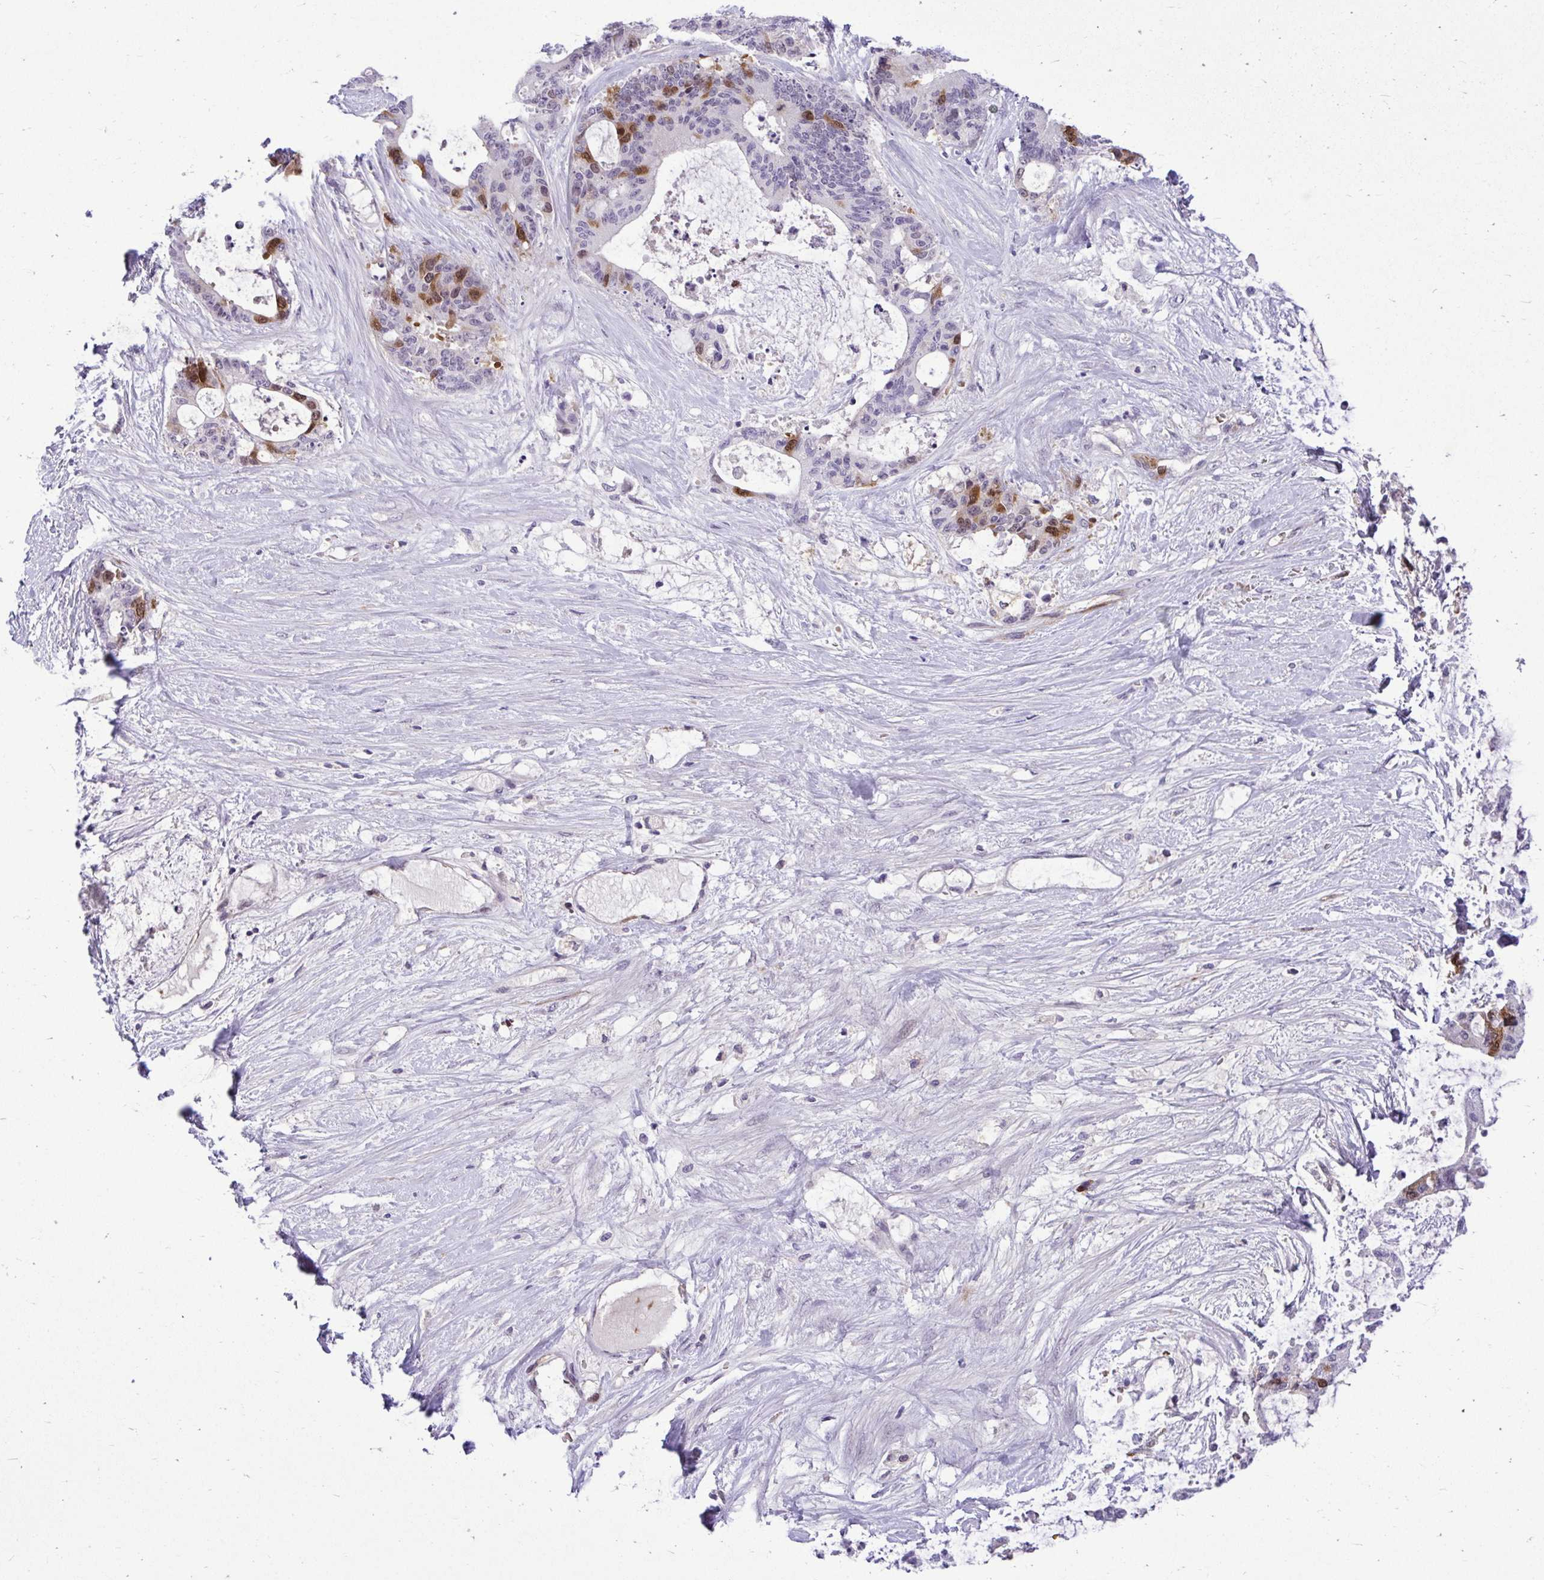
{"staining": {"intensity": "moderate", "quantity": "<25%", "location": "cytoplasmic/membranous,nuclear"}, "tissue": "liver cancer", "cell_type": "Tumor cells", "image_type": "cancer", "snomed": [{"axis": "morphology", "description": "Normal tissue, NOS"}, {"axis": "morphology", "description": "Cholangiocarcinoma"}, {"axis": "topography", "description": "Liver"}, {"axis": "topography", "description": "Peripheral nerve tissue"}], "caption": "A brown stain labels moderate cytoplasmic/membranous and nuclear positivity of a protein in human liver cancer tumor cells.", "gene": "CDC20", "patient": {"sex": "female", "age": 73}}